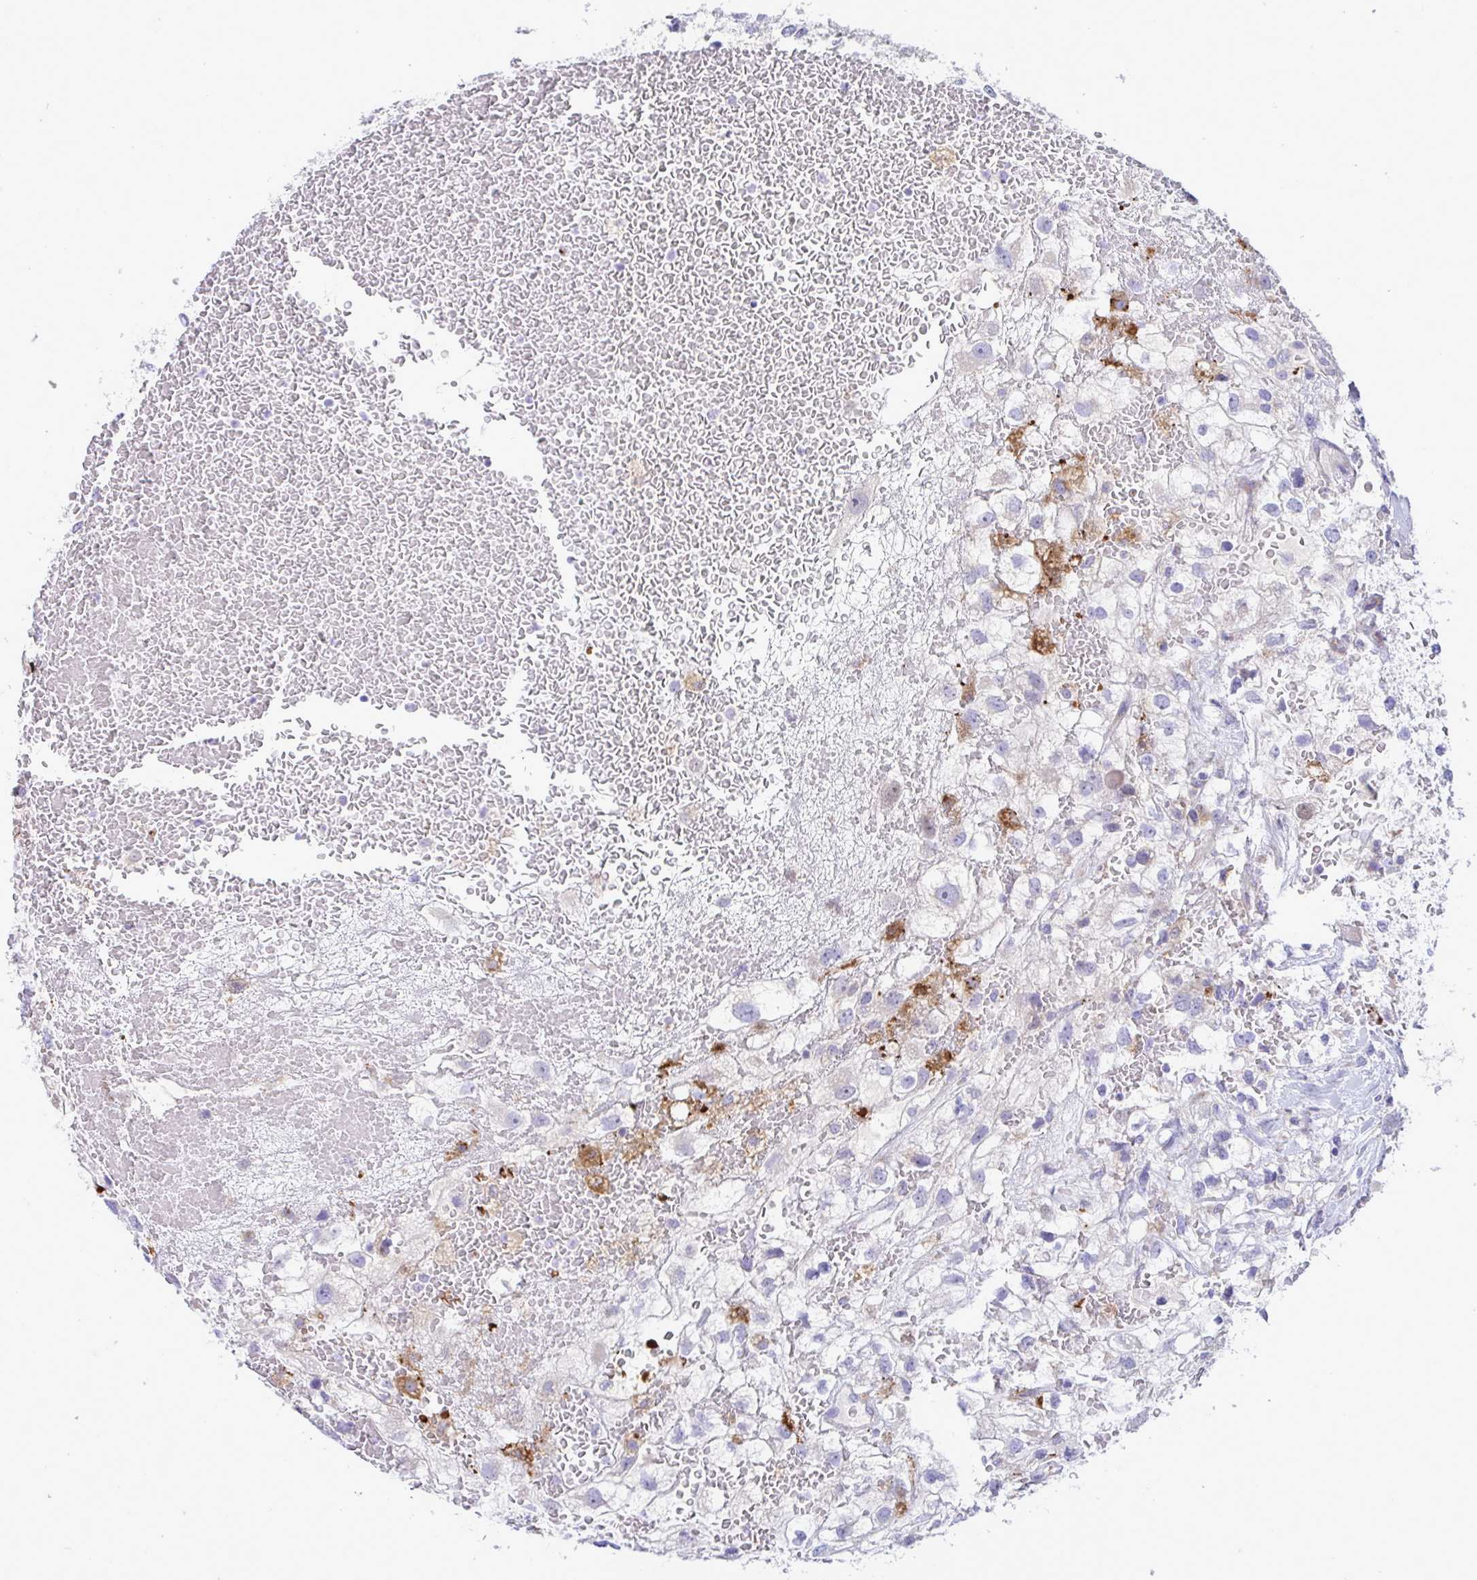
{"staining": {"intensity": "negative", "quantity": "none", "location": "none"}, "tissue": "renal cancer", "cell_type": "Tumor cells", "image_type": "cancer", "snomed": [{"axis": "morphology", "description": "Adenocarcinoma, NOS"}, {"axis": "topography", "description": "Kidney"}], "caption": "Renal cancer stained for a protein using immunohistochemistry (IHC) exhibits no positivity tumor cells.", "gene": "DTX3", "patient": {"sex": "male", "age": 59}}